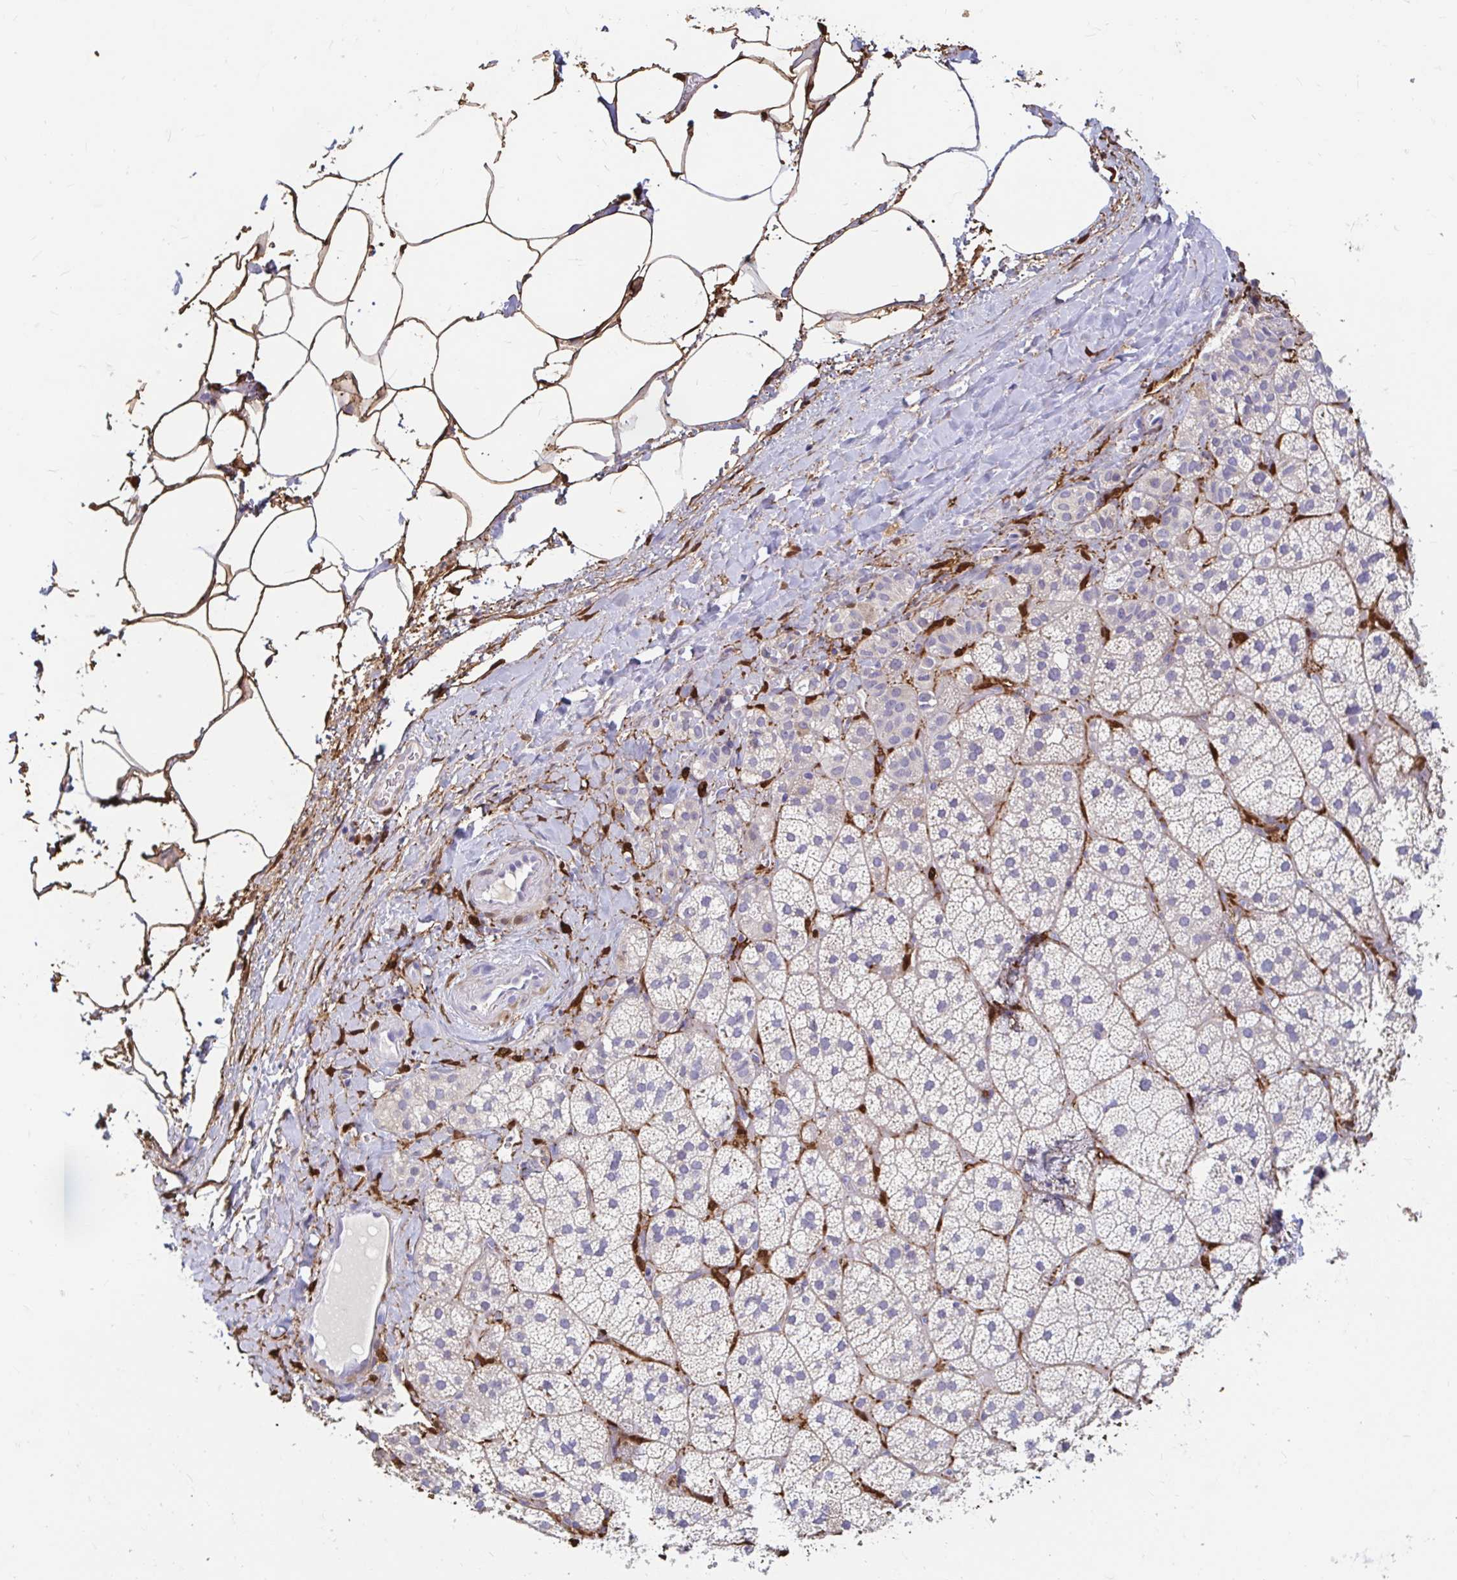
{"staining": {"intensity": "negative", "quantity": "none", "location": "none"}, "tissue": "adrenal gland", "cell_type": "Glandular cells", "image_type": "normal", "snomed": [{"axis": "morphology", "description": "Normal tissue, NOS"}, {"axis": "topography", "description": "Adrenal gland"}], "caption": "DAB immunohistochemical staining of unremarkable adrenal gland shows no significant expression in glandular cells.", "gene": "ADH1A", "patient": {"sex": "male", "age": 57}}